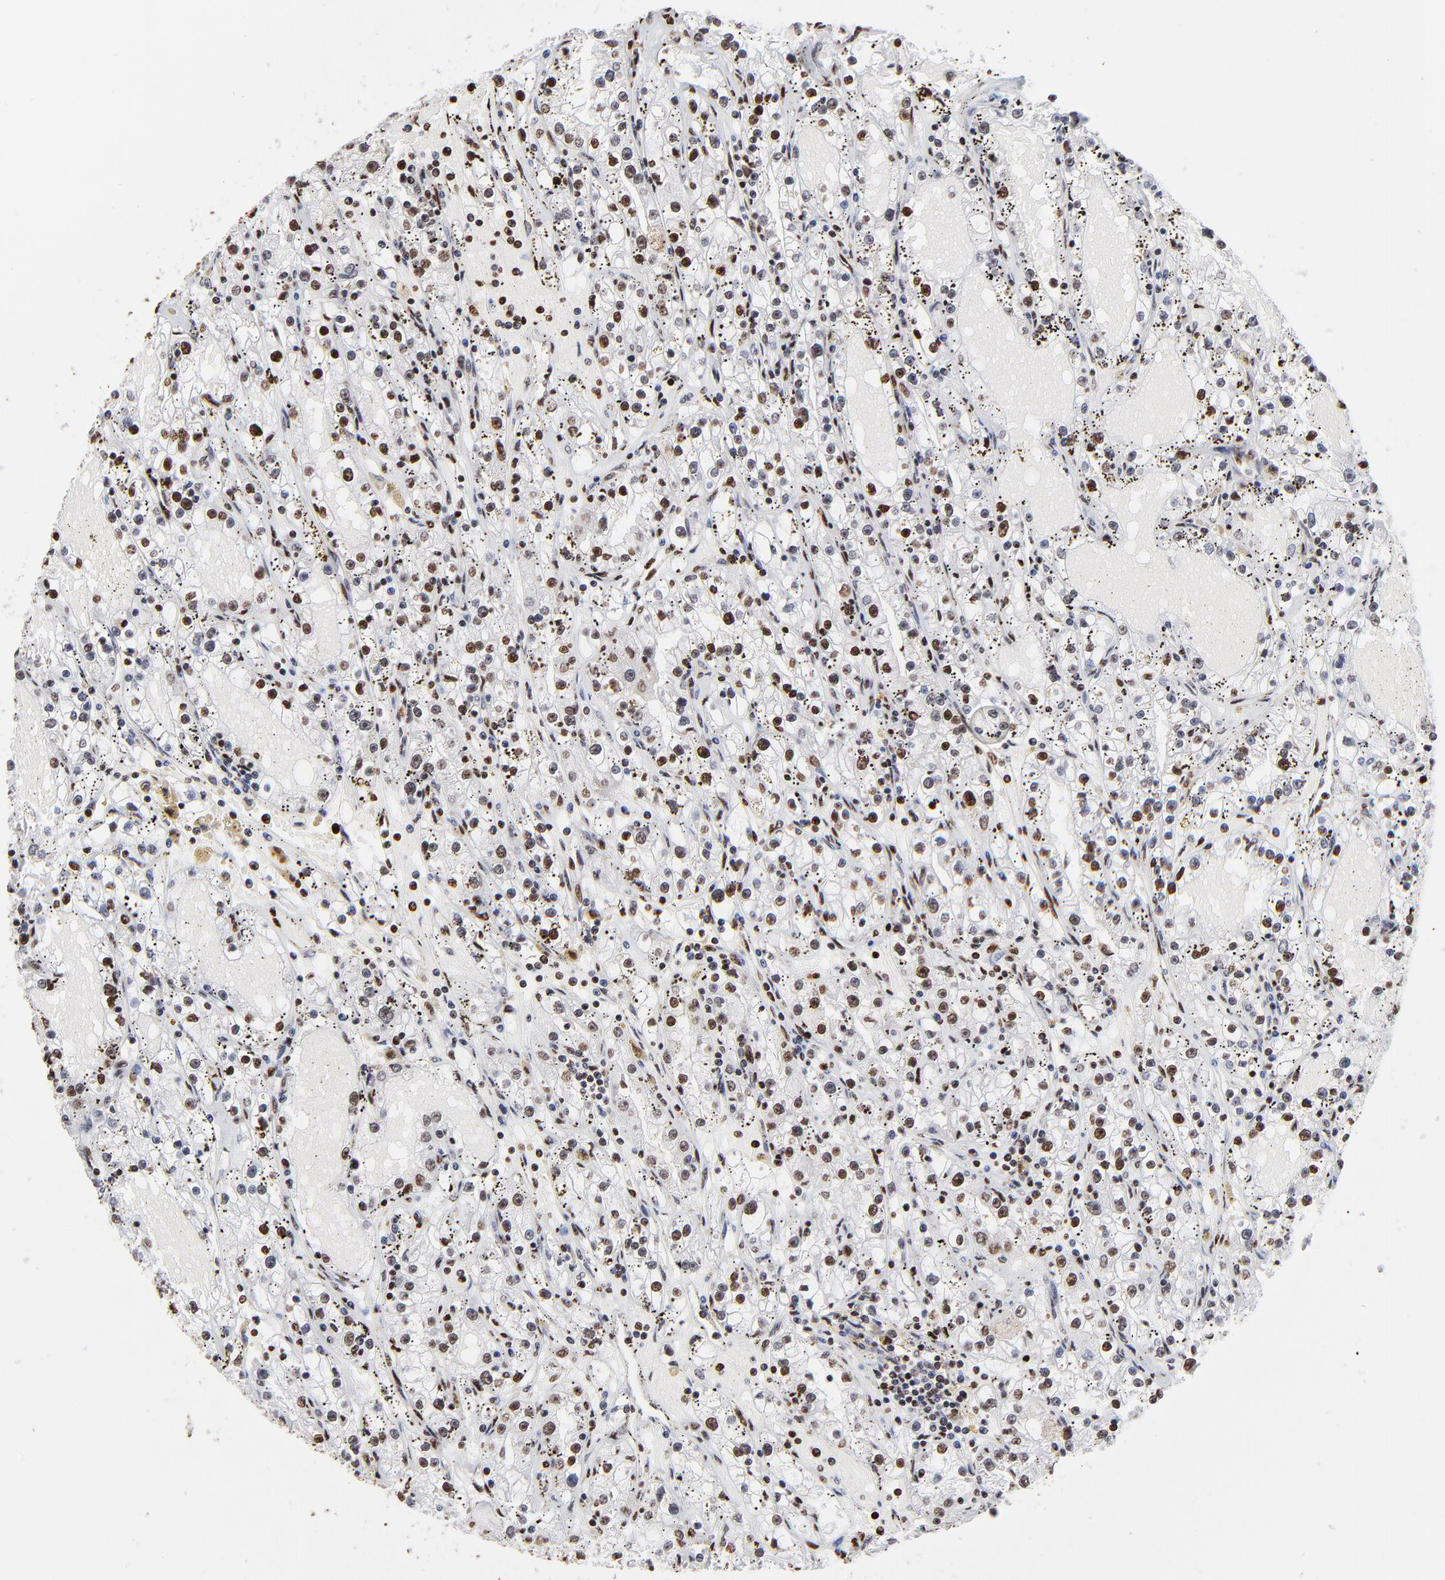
{"staining": {"intensity": "strong", "quantity": ">75%", "location": "nuclear"}, "tissue": "renal cancer", "cell_type": "Tumor cells", "image_type": "cancer", "snomed": [{"axis": "morphology", "description": "Adenocarcinoma, NOS"}, {"axis": "topography", "description": "Kidney"}], "caption": "Immunohistochemistry (IHC) staining of adenocarcinoma (renal), which exhibits high levels of strong nuclear expression in approximately >75% of tumor cells indicating strong nuclear protein expression. The staining was performed using DAB (brown) for protein detection and nuclei were counterstained in hematoxylin (blue).", "gene": "ZNF544", "patient": {"sex": "male", "age": 56}}